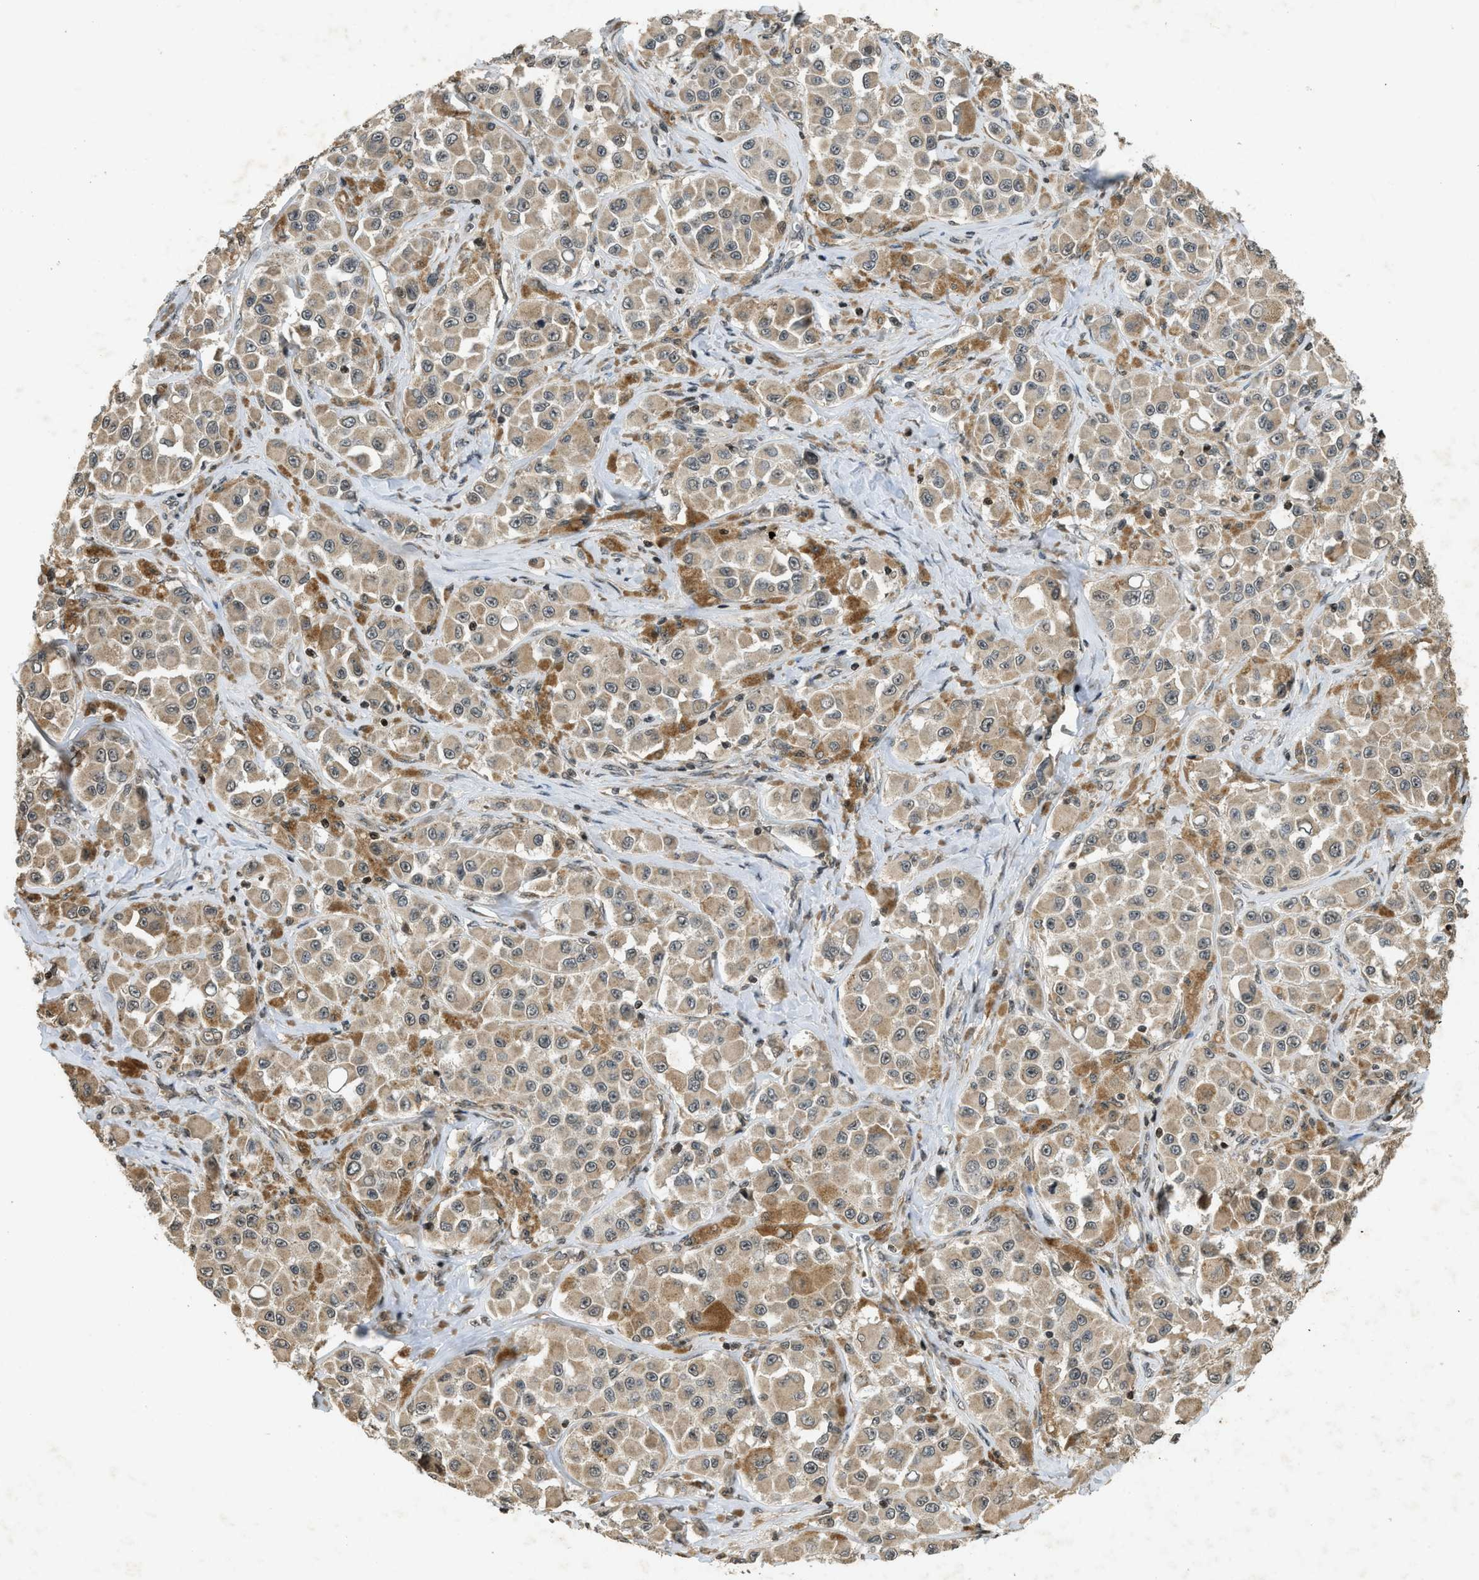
{"staining": {"intensity": "weak", "quantity": "25%-75%", "location": "cytoplasmic/membranous"}, "tissue": "melanoma", "cell_type": "Tumor cells", "image_type": "cancer", "snomed": [{"axis": "morphology", "description": "Malignant melanoma, NOS"}, {"axis": "topography", "description": "Skin"}], "caption": "Immunohistochemistry image of neoplastic tissue: malignant melanoma stained using immunohistochemistry demonstrates low levels of weak protein expression localized specifically in the cytoplasmic/membranous of tumor cells, appearing as a cytoplasmic/membranous brown color.", "gene": "SIAH1", "patient": {"sex": "male", "age": 84}}